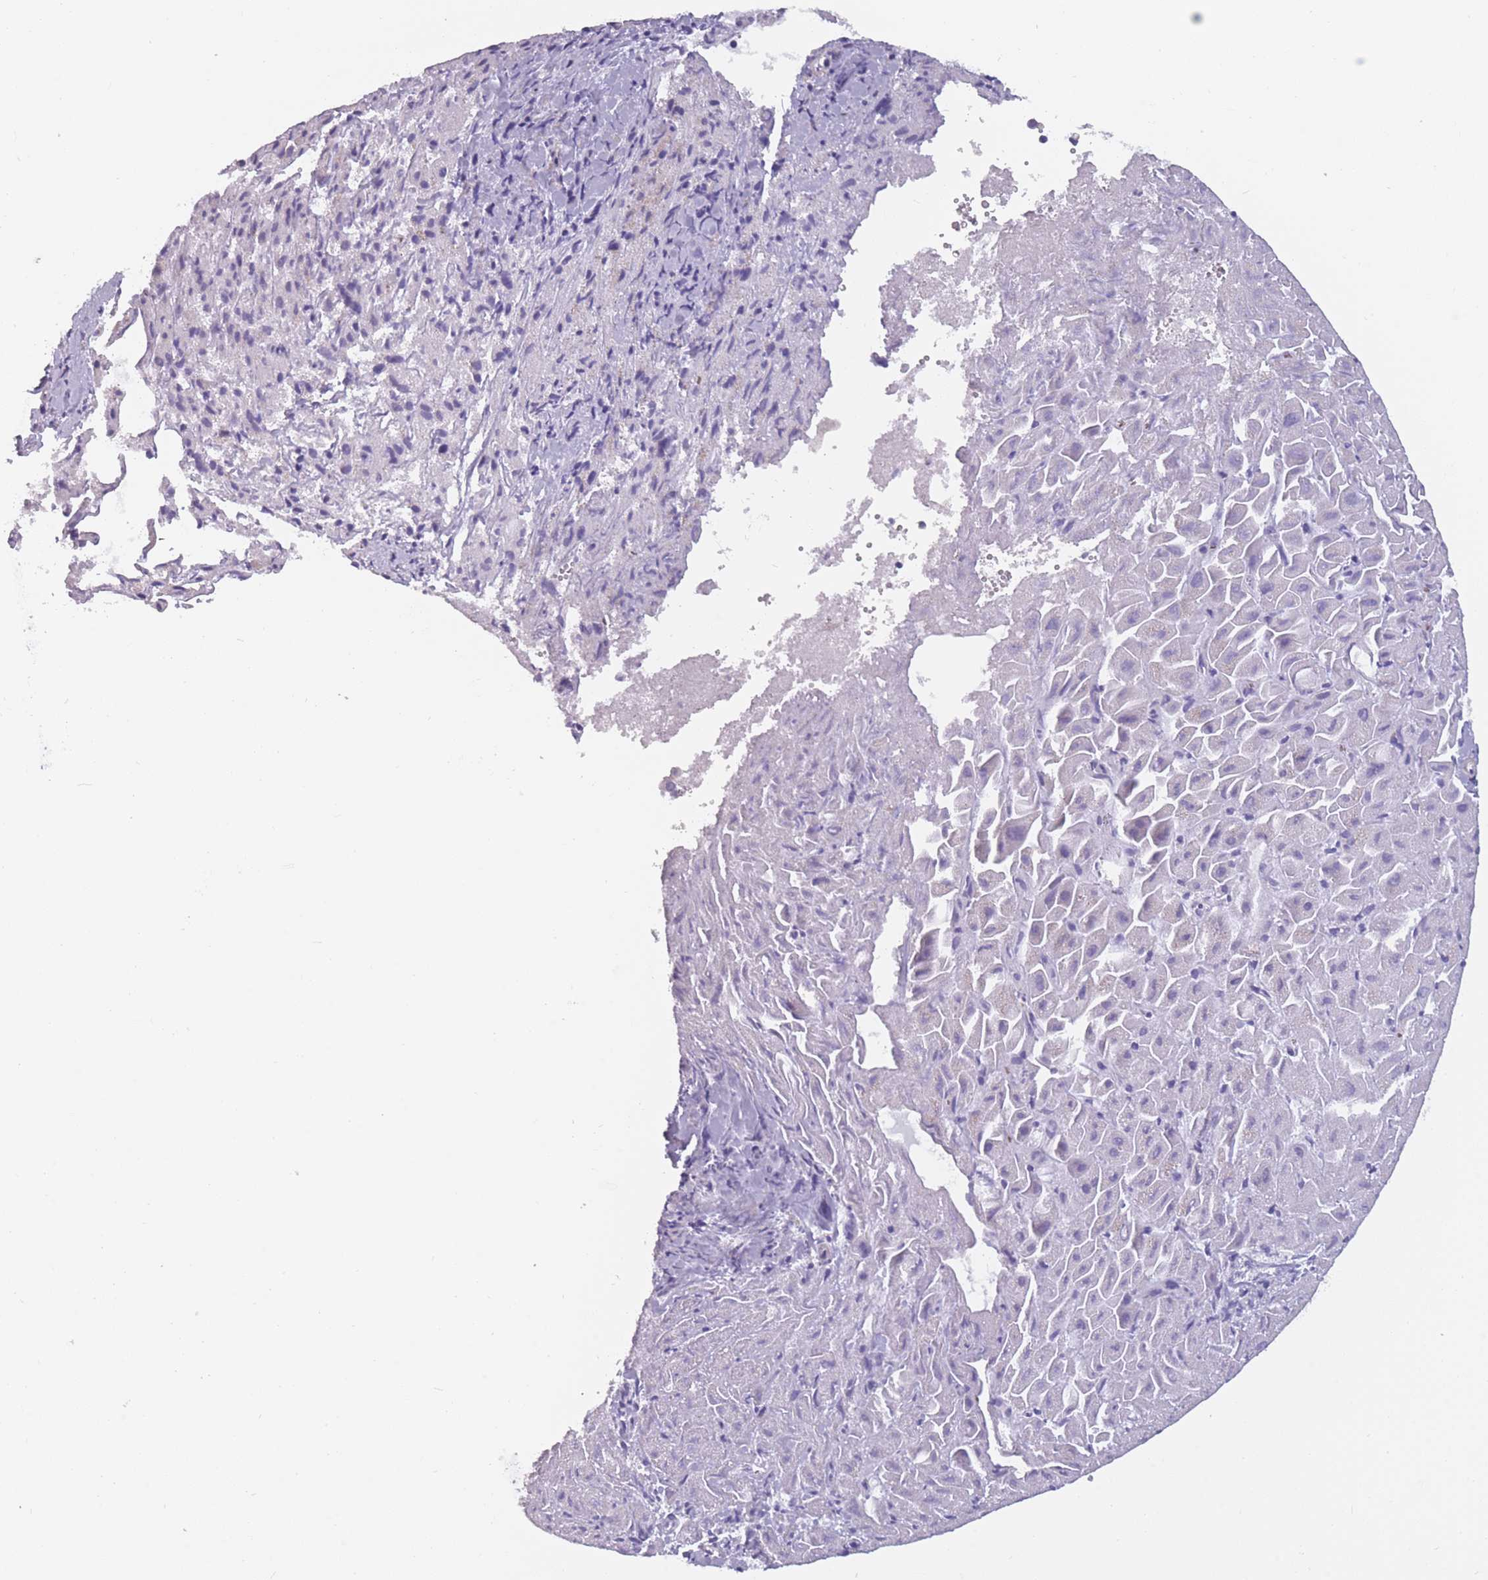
{"staining": {"intensity": "negative", "quantity": "none", "location": "none"}, "tissue": "liver cancer", "cell_type": "Tumor cells", "image_type": "cancer", "snomed": [{"axis": "morphology", "description": "Carcinoma, Hepatocellular, NOS"}, {"axis": "topography", "description": "Liver"}], "caption": "IHC histopathology image of human hepatocellular carcinoma (liver) stained for a protein (brown), which shows no expression in tumor cells.", "gene": "FAM83F", "patient": {"sex": "female", "age": 58}}